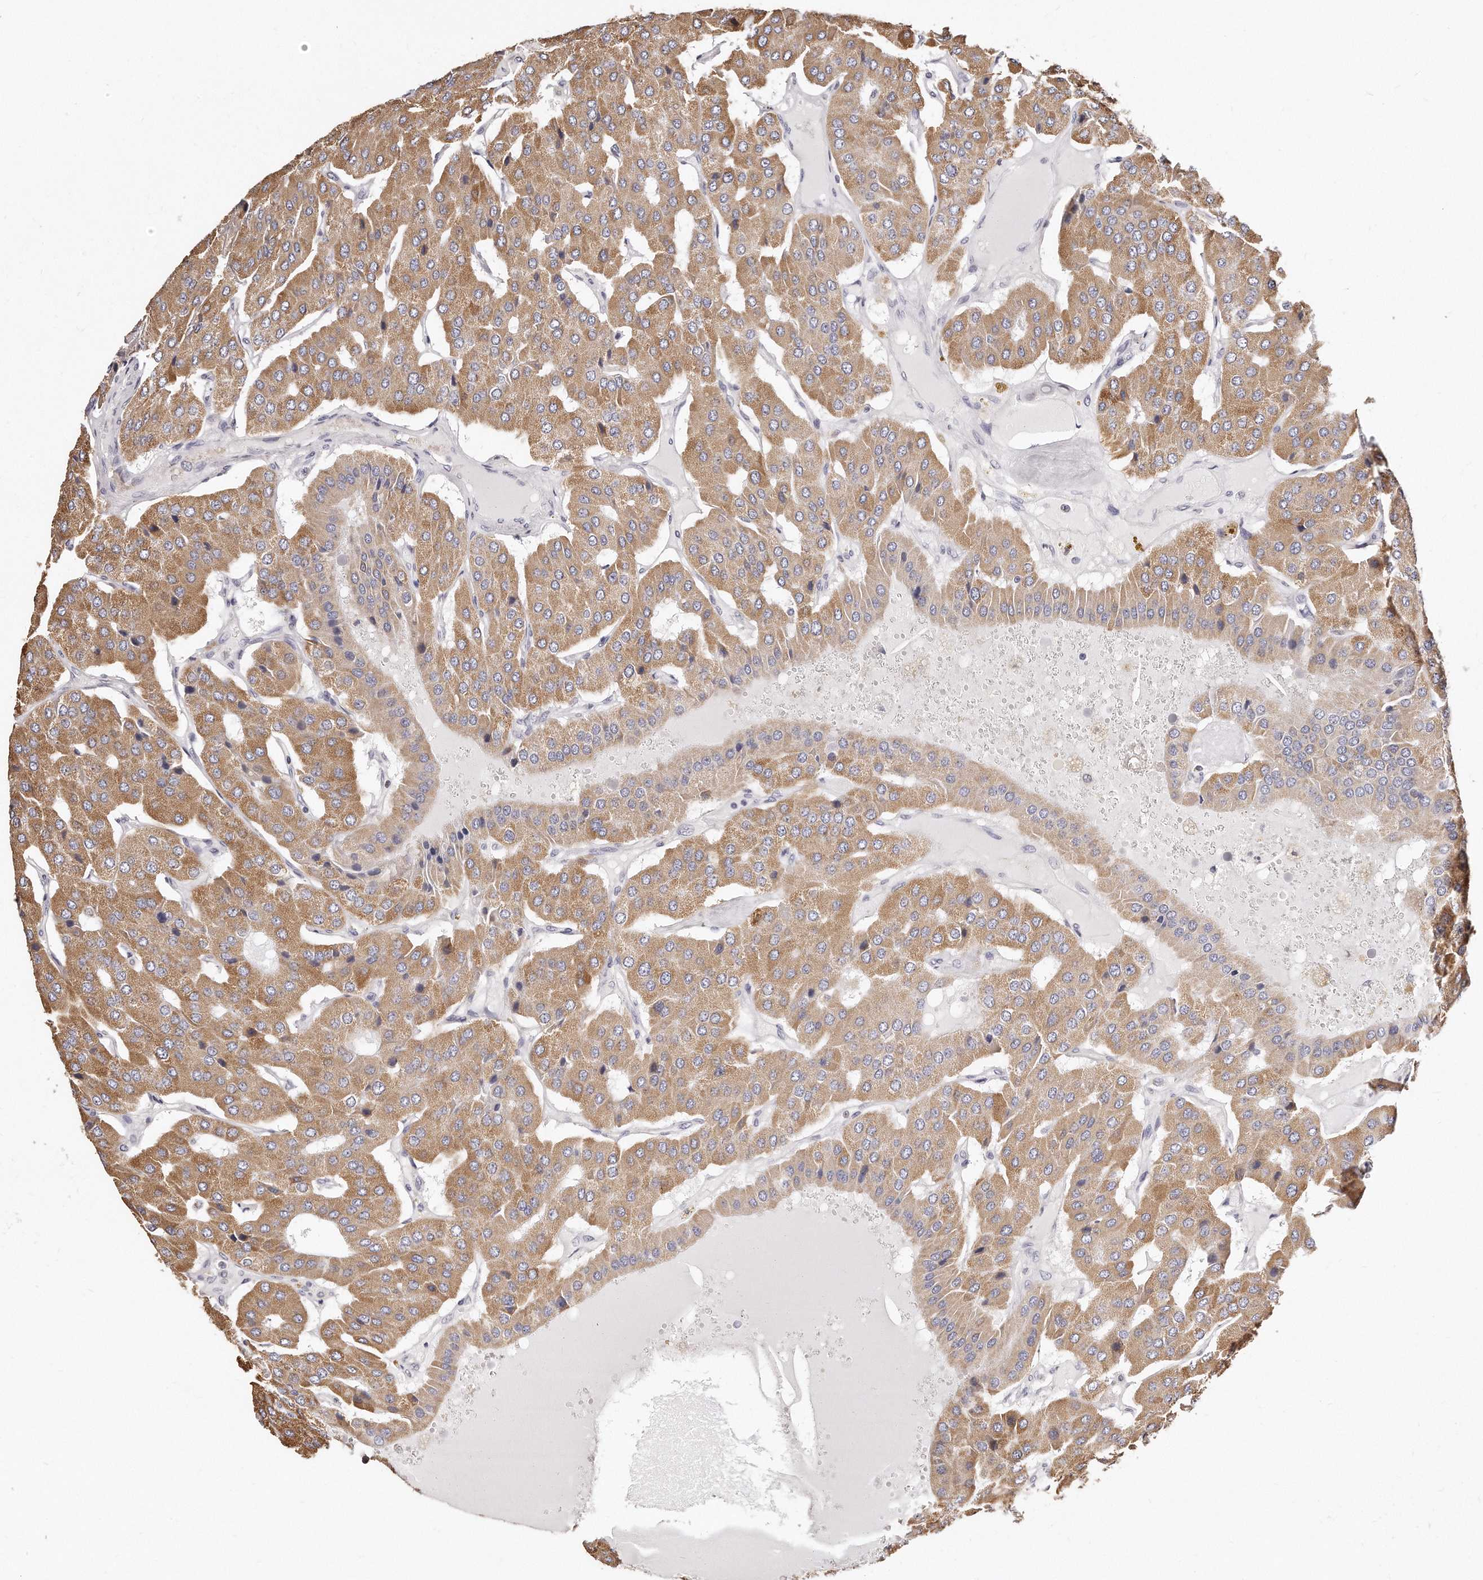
{"staining": {"intensity": "moderate", "quantity": ">75%", "location": "cytoplasmic/membranous"}, "tissue": "parathyroid gland", "cell_type": "Glandular cells", "image_type": "normal", "snomed": [{"axis": "morphology", "description": "Normal tissue, NOS"}, {"axis": "morphology", "description": "Adenoma, NOS"}, {"axis": "topography", "description": "Parathyroid gland"}], "caption": "Immunohistochemistry (DAB) staining of unremarkable human parathyroid gland shows moderate cytoplasmic/membranous protein staining in approximately >75% of glandular cells. (IHC, brightfield microscopy, high magnification).", "gene": "RTKN", "patient": {"sex": "female", "age": 86}}